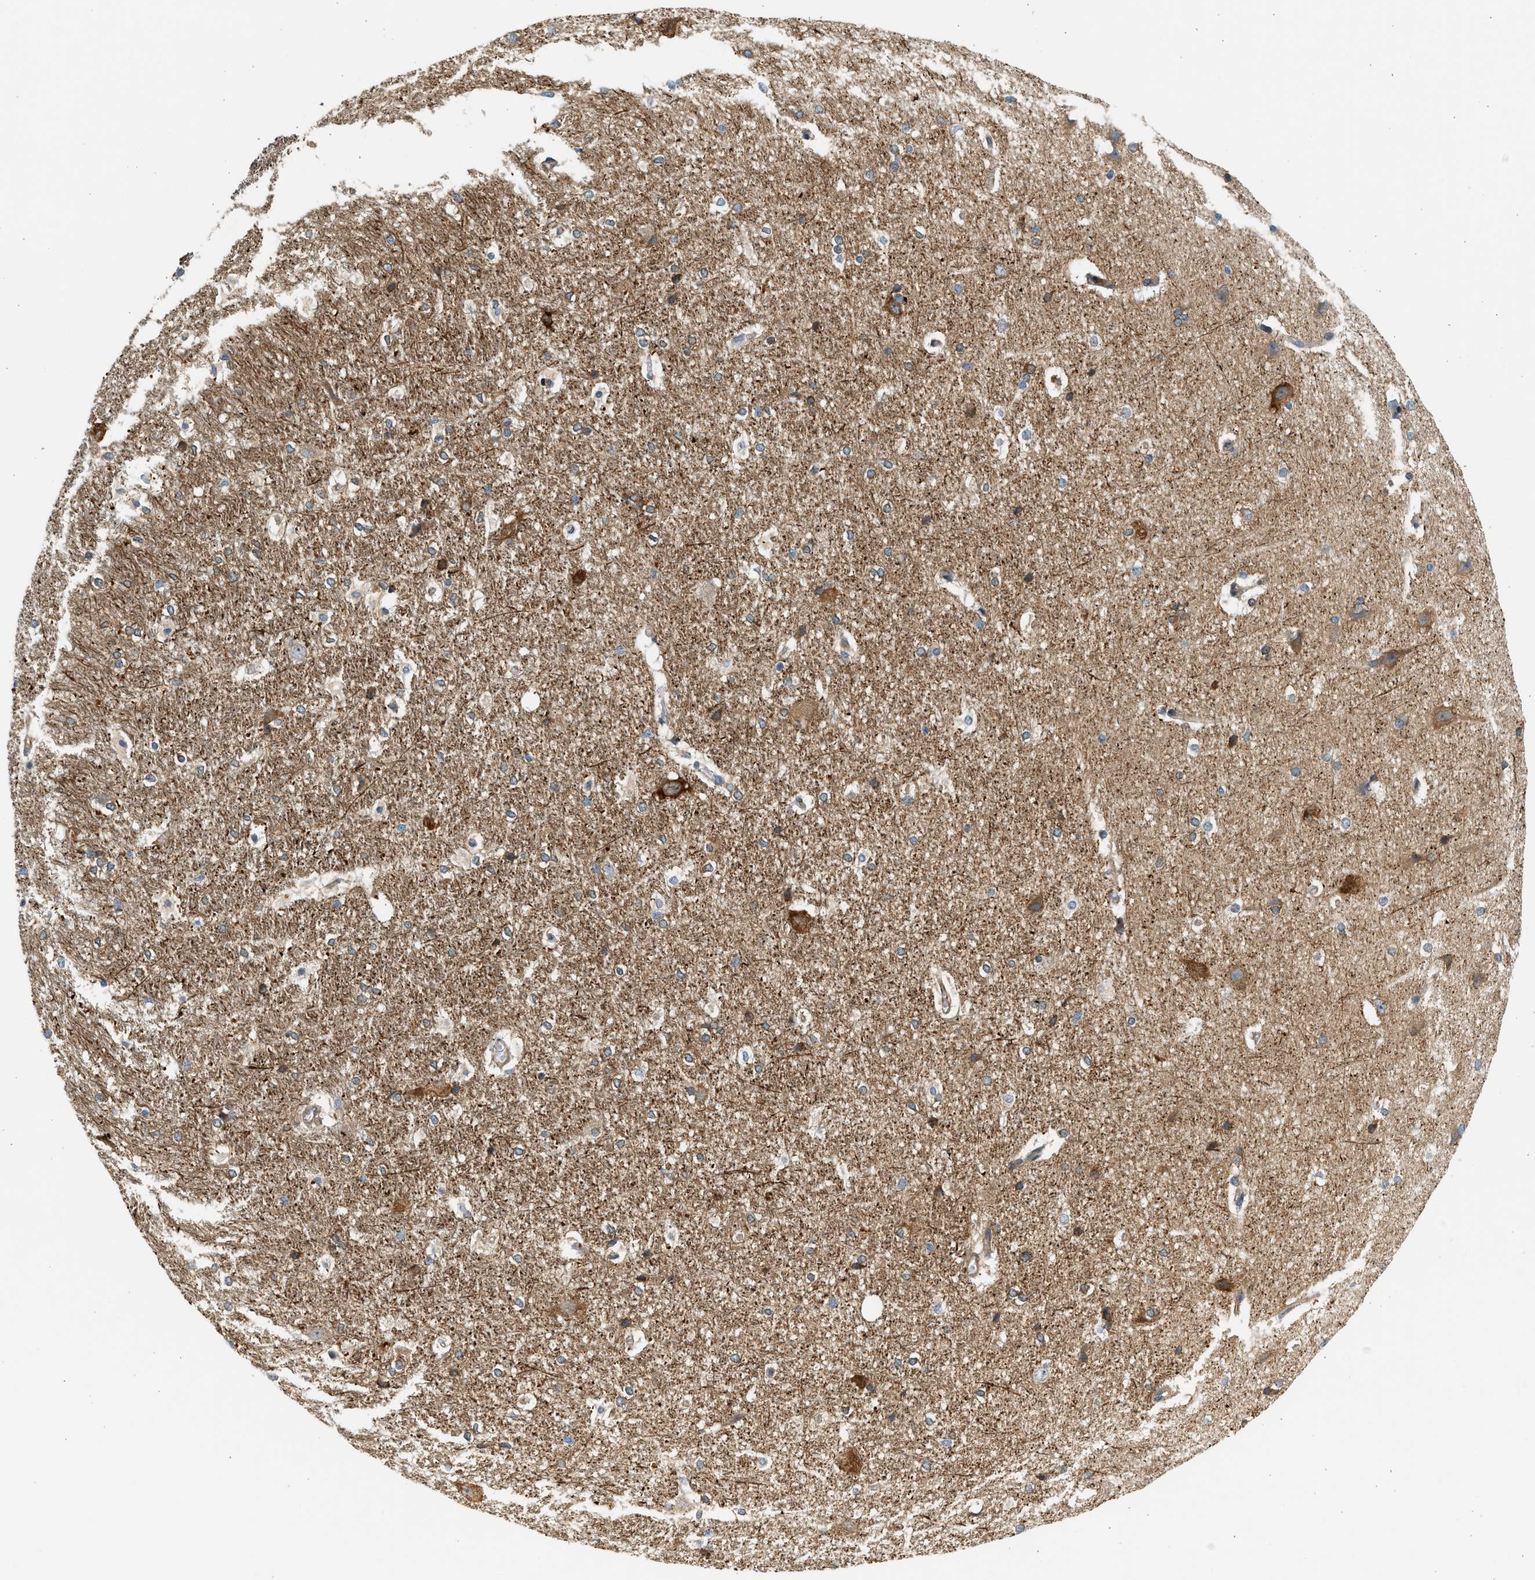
{"staining": {"intensity": "weak", "quantity": "25%-75%", "location": "cytoplasmic/membranous"}, "tissue": "hippocampus", "cell_type": "Glial cells", "image_type": "normal", "snomed": [{"axis": "morphology", "description": "Normal tissue, NOS"}, {"axis": "topography", "description": "Hippocampus"}], "caption": "High-power microscopy captured an immunohistochemistry (IHC) micrograph of benign hippocampus, revealing weak cytoplasmic/membranous staining in approximately 25%-75% of glial cells.", "gene": "KDELR2", "patient": {"sex": "female", "age": 19}}